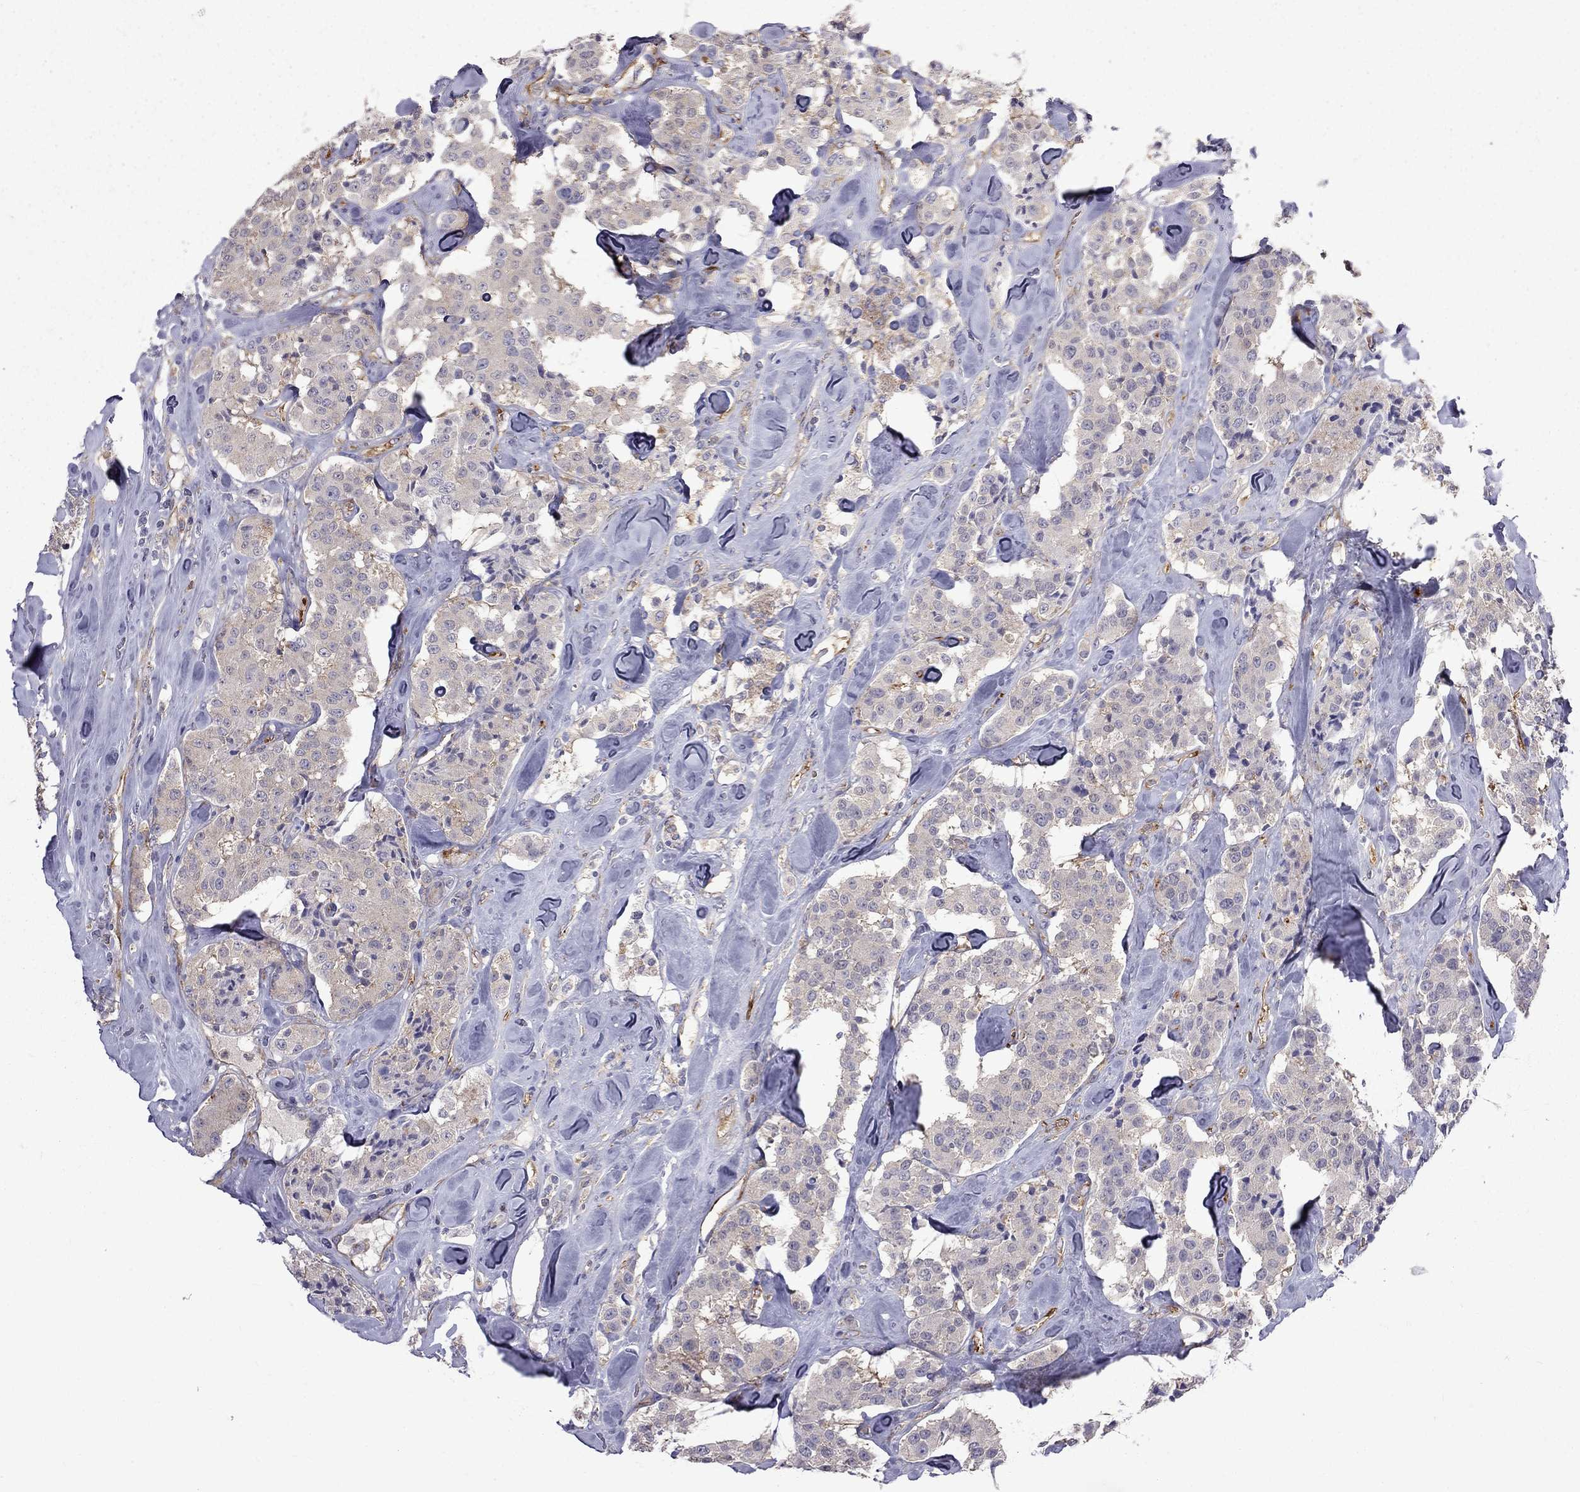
{"staining": {"intensity": "negative", "quantity": "none", "location": "none"}, "tissue": "carcinoid", "cell_type": "Tumor cells", "image_type": "cancer", "snomed": [{"axis": "morphology", "description": "Carcinoid, malignant, NOS"}, {"axis": "topography", "description": "Pancreas"}], "caption": "Immunohistochemistry micrograph of neoplastic tissue: human malignant carcinoid stained with DAB demonstrates no significant protein staining in tumor cells. (Brightfield microscopy of DAB immunohistochemistry (IHC) at high magnification).", "gene": "EIF4E3", "patient": {"sex": "male", "age": 41}}